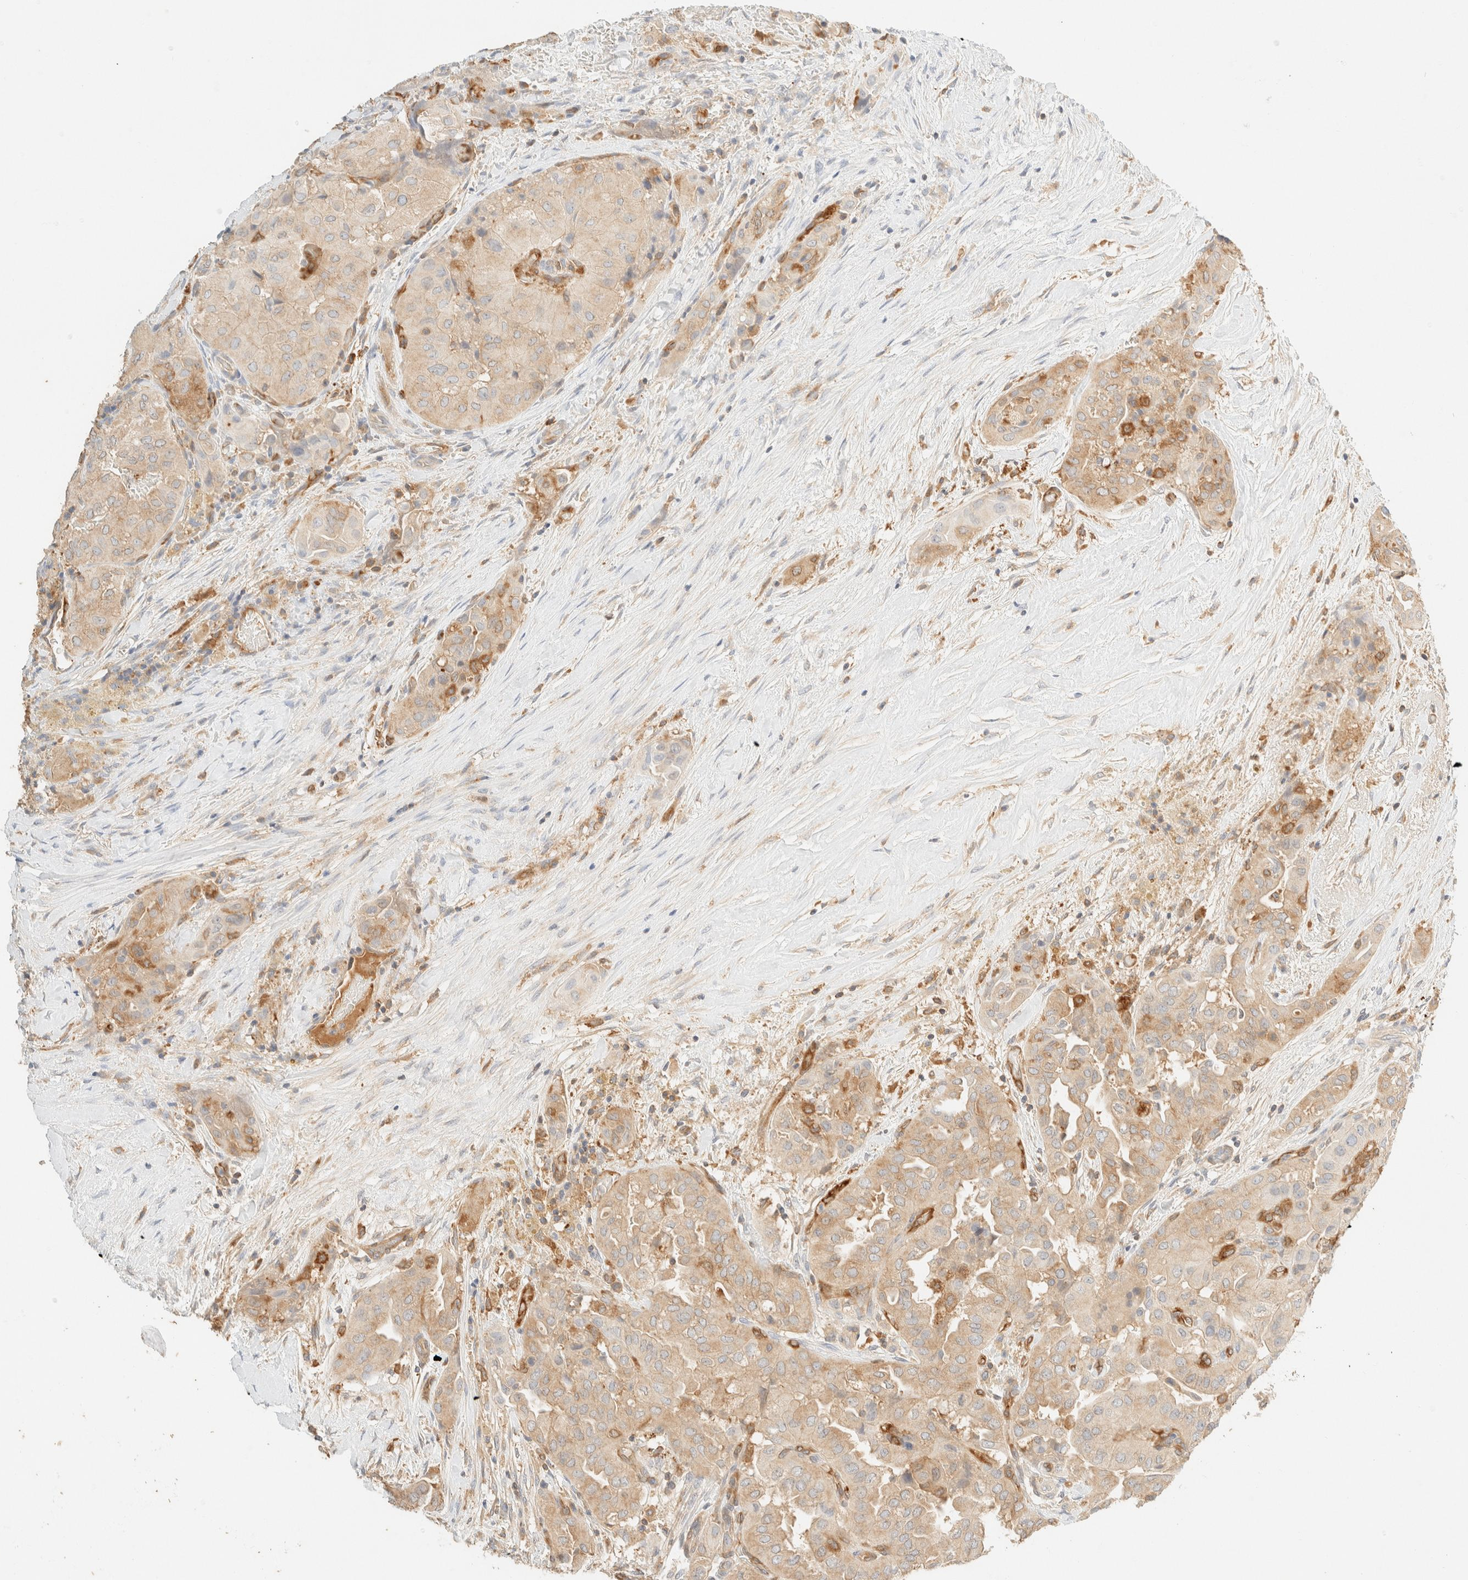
{"staining": {"intensity": "weak", "quantity": ">75%", "location": "cytoplasmic/membranous"}, "tissue": "thyroid cancer", "cell_type": "Tumor cells", "image_type": "cancer", "snomed": [{"axis": "morphology", "description": "Papillary adenocarcinoma, NOS"}, {"axis": "topography", "description": "Thyroid gland"}], "caption": "An IHC histopathology image of tumor tissue is shown. Protein staining in brown highlights weak cytoplasmic/membranous positivity in papillary adenocarcinoma (thyroid) within tumor cells. The staining is performed using DAB (3,3'-diaminobenzidine) brown chromogen to label protein expression. The nuclei are counter-stained blue using hematoxylin.", "gene": "FHOD1", "patient": {"sex": "female", "age": 59}}